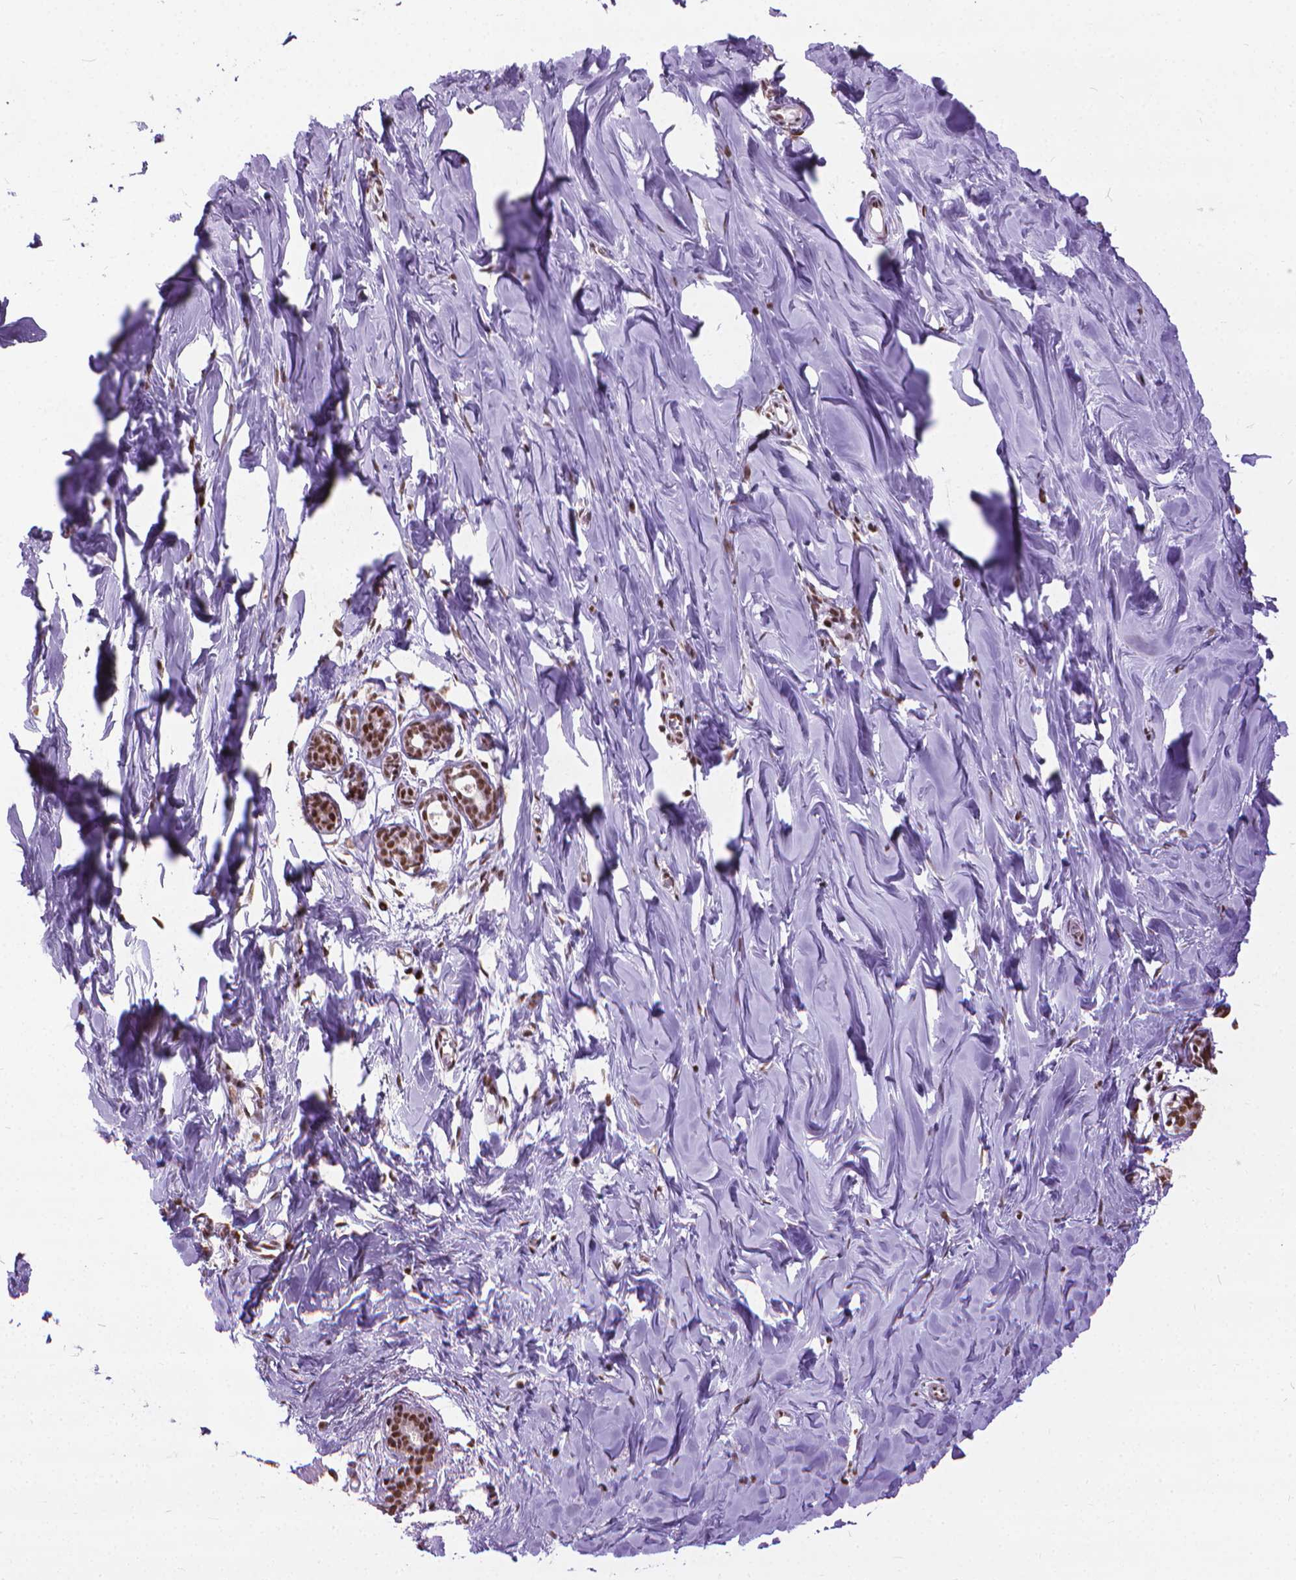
{"staining": {"intensity": "moderate", "quantity": "<25%", "location": "nuclear"}, "tissue": "breast", "cell_type": "Adipocytes", "image_type": "normal", "snomed": [{"axis": "morphology", "description": "Normal tissue, NOS"}, {"axis": "topography", "description": "Breast"}], "caption": "Immunohistochemistry of normal human breast reveals low levels of moderate nuclear staining in approximately <25% of adipocytes. (Stains: DAB (3,3'-diaminobenzidine) in brown, nuclei in blue, Microscopy: brightfield microscopy at high magnification).", "gene": "AKAP8", "patient": {"sex": "female", "age": 27}}